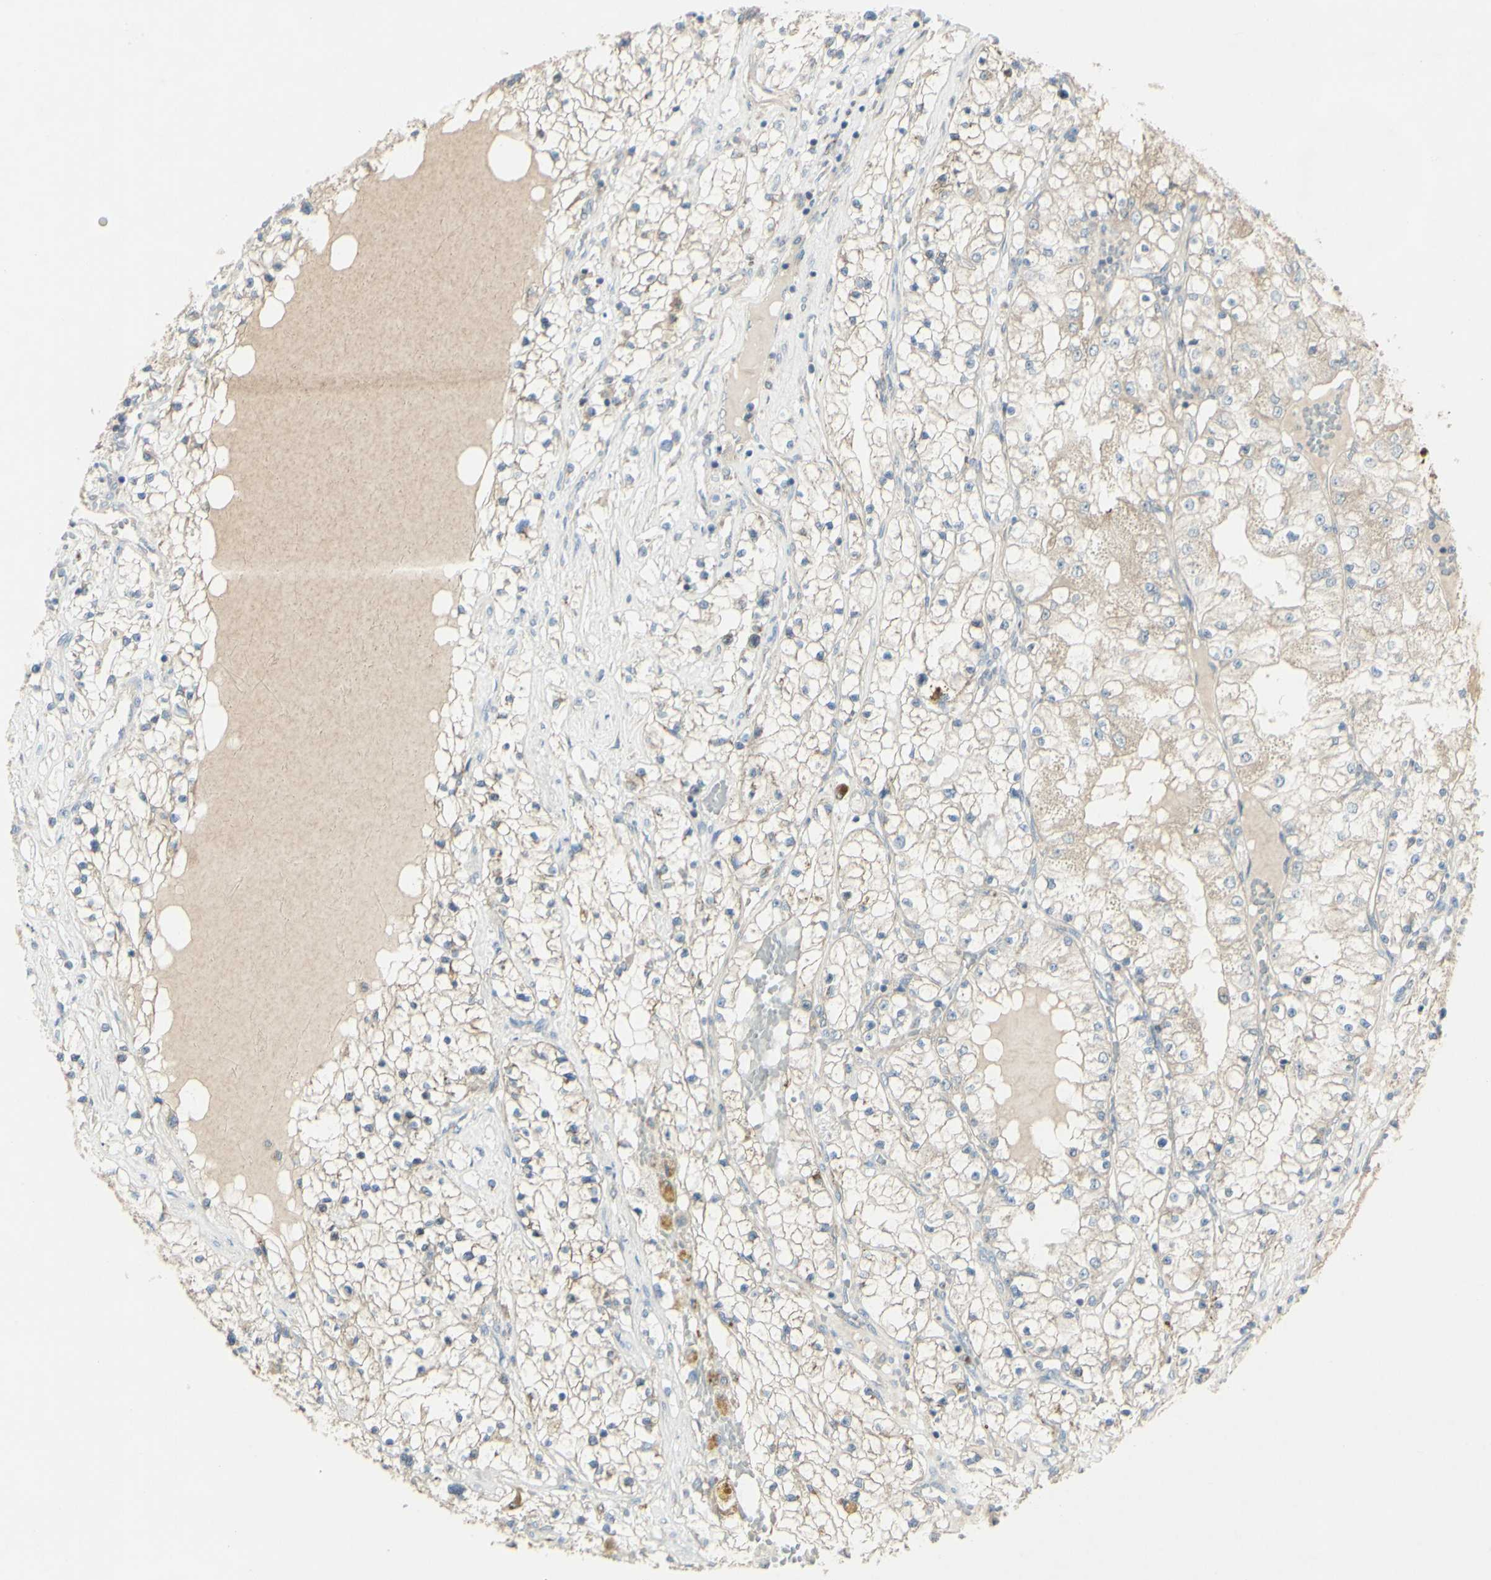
{"staining": {"intensity": "weak", "quantity": "<25%", "location": "cytoplasmic/membranous"}, "tissue": "renal cancer", "cell_type": "Tumor cells", "image_type": "cancer", "snomed": [{"axis": "morphology", "description": "Adenocarcinoma, NOS"}, {"axis": "topography", "description": "Kidney"}], "caption": "Adenocarcinoma (renal) was stained to show a protein in brown. There is no significant expression in tumor cells.", "gene": "CNTNAP1", "patient": {"sex": "male", "age": 68}}